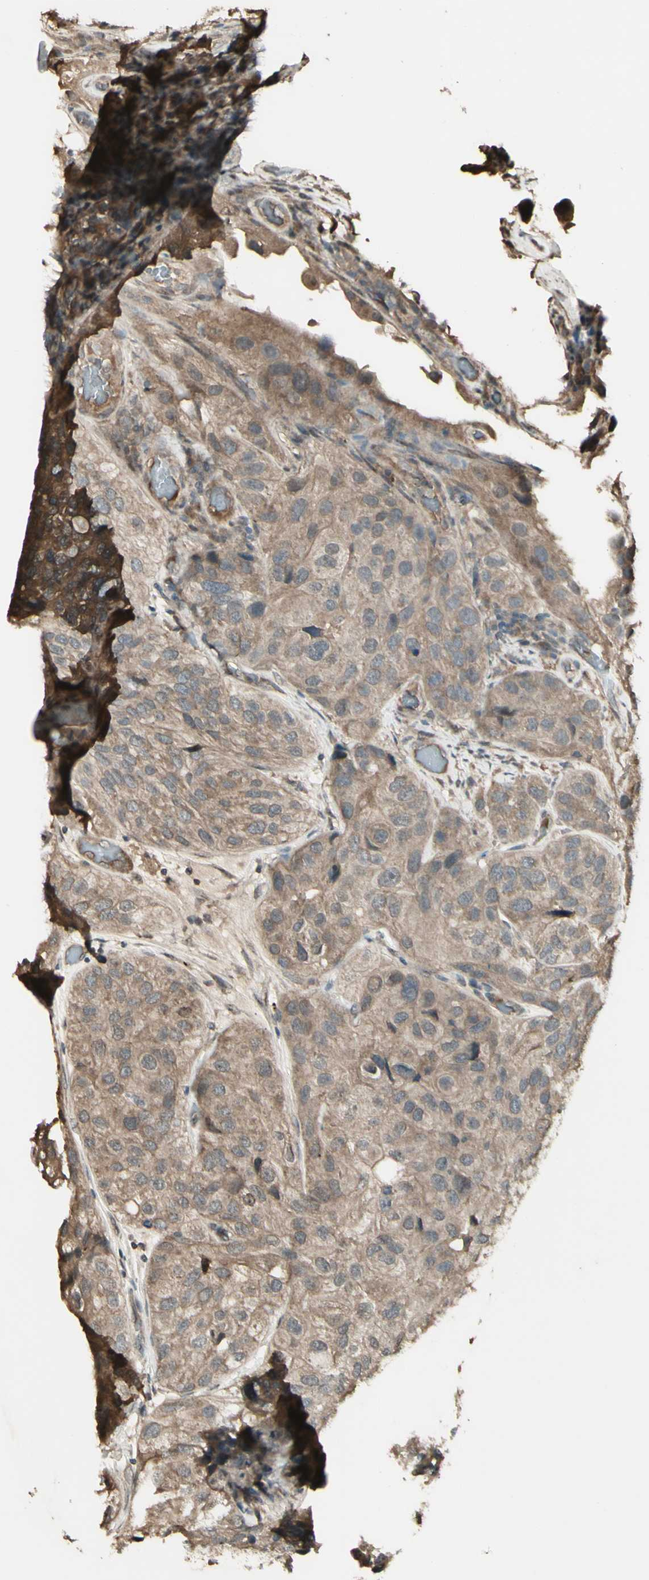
{"staining": {"intensity": "moderate", "quantity": ">75%", "location": "cytoplasmic/membranous"}, "tissue": "urothelial cancer", "cell_type": "Tumor cells", "image_type": "cancer", "snomed": [{"axis": "morphology", "description": "Urothelial carcinoma, High grade"}, {"axis": "topography", "description": "Urinary bladder"}], "caption": "Immunohistochemistry (DAB) staining of human urothelial carcinoma (high-grade) demonstrates moderate cytoplasmic/membranous protein positivity in about >75% of tumor cells.", "gene": "GNAS", "patient": {"sex": "female", "age": 64}}